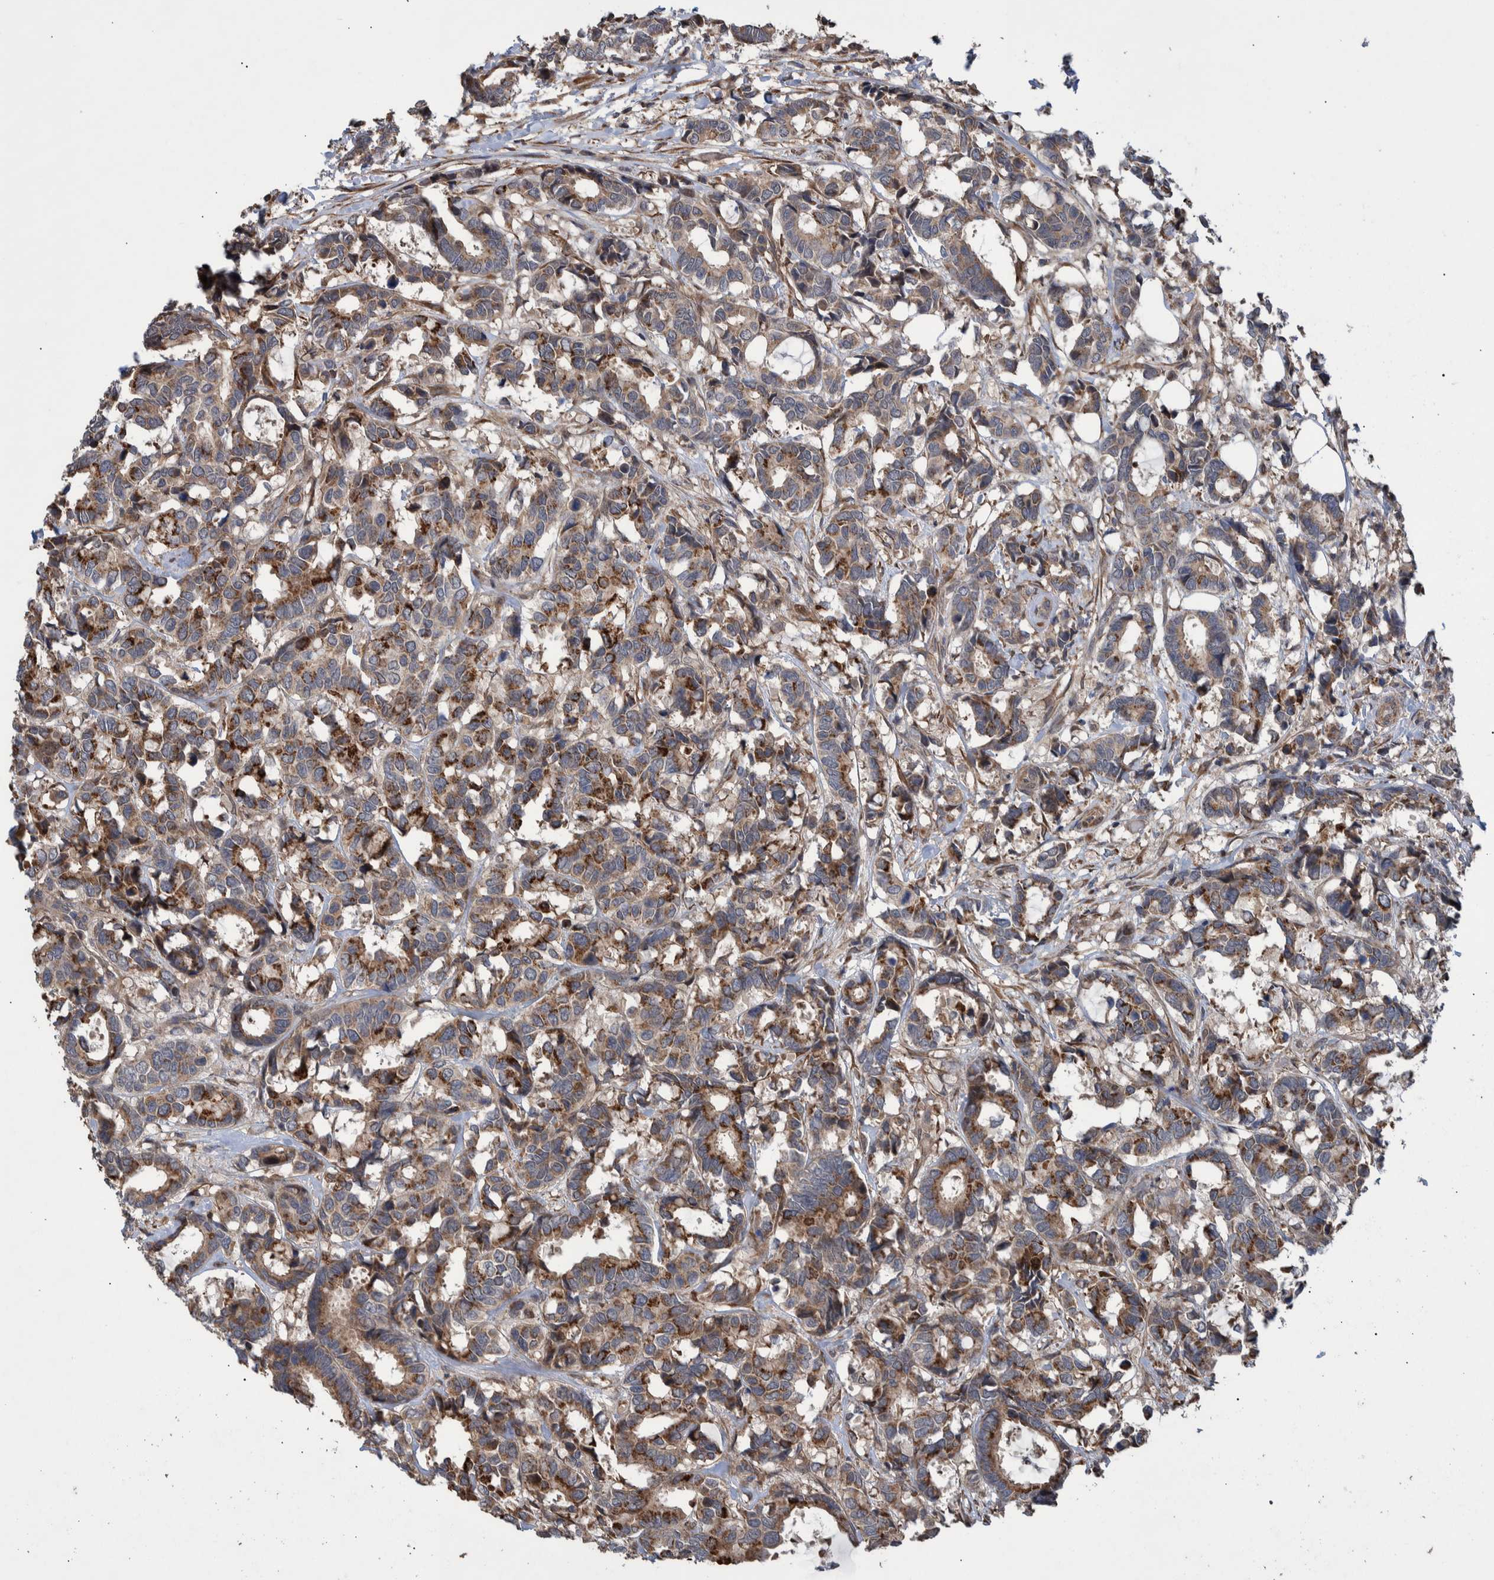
{"staining": {"intensity": "moderate", "quantity": ">75%", "location": "cytoplasmic/membranous"}, "tissue": "breast cancer", "cell_type": "Tumor cells", "image_type": "cancer", "snomed": [{"axis": "morphology", "description": "Duct carcinoma"}, {"axis": "topography", "description": "Breast"}], "caption": "IHC image of neoplastic tissue: breast infiltrating ductal carcinoma stained using immunohistochemistry (IHC) reveals medium levels of moderate protein expression localized specifically in the cytoplasmic/membranous of tumor cells, appearing as a cytoplasmic/membranous brown color.", "gene": "B3GNTL1", "patient": {"sex": "female", "age": 87}}